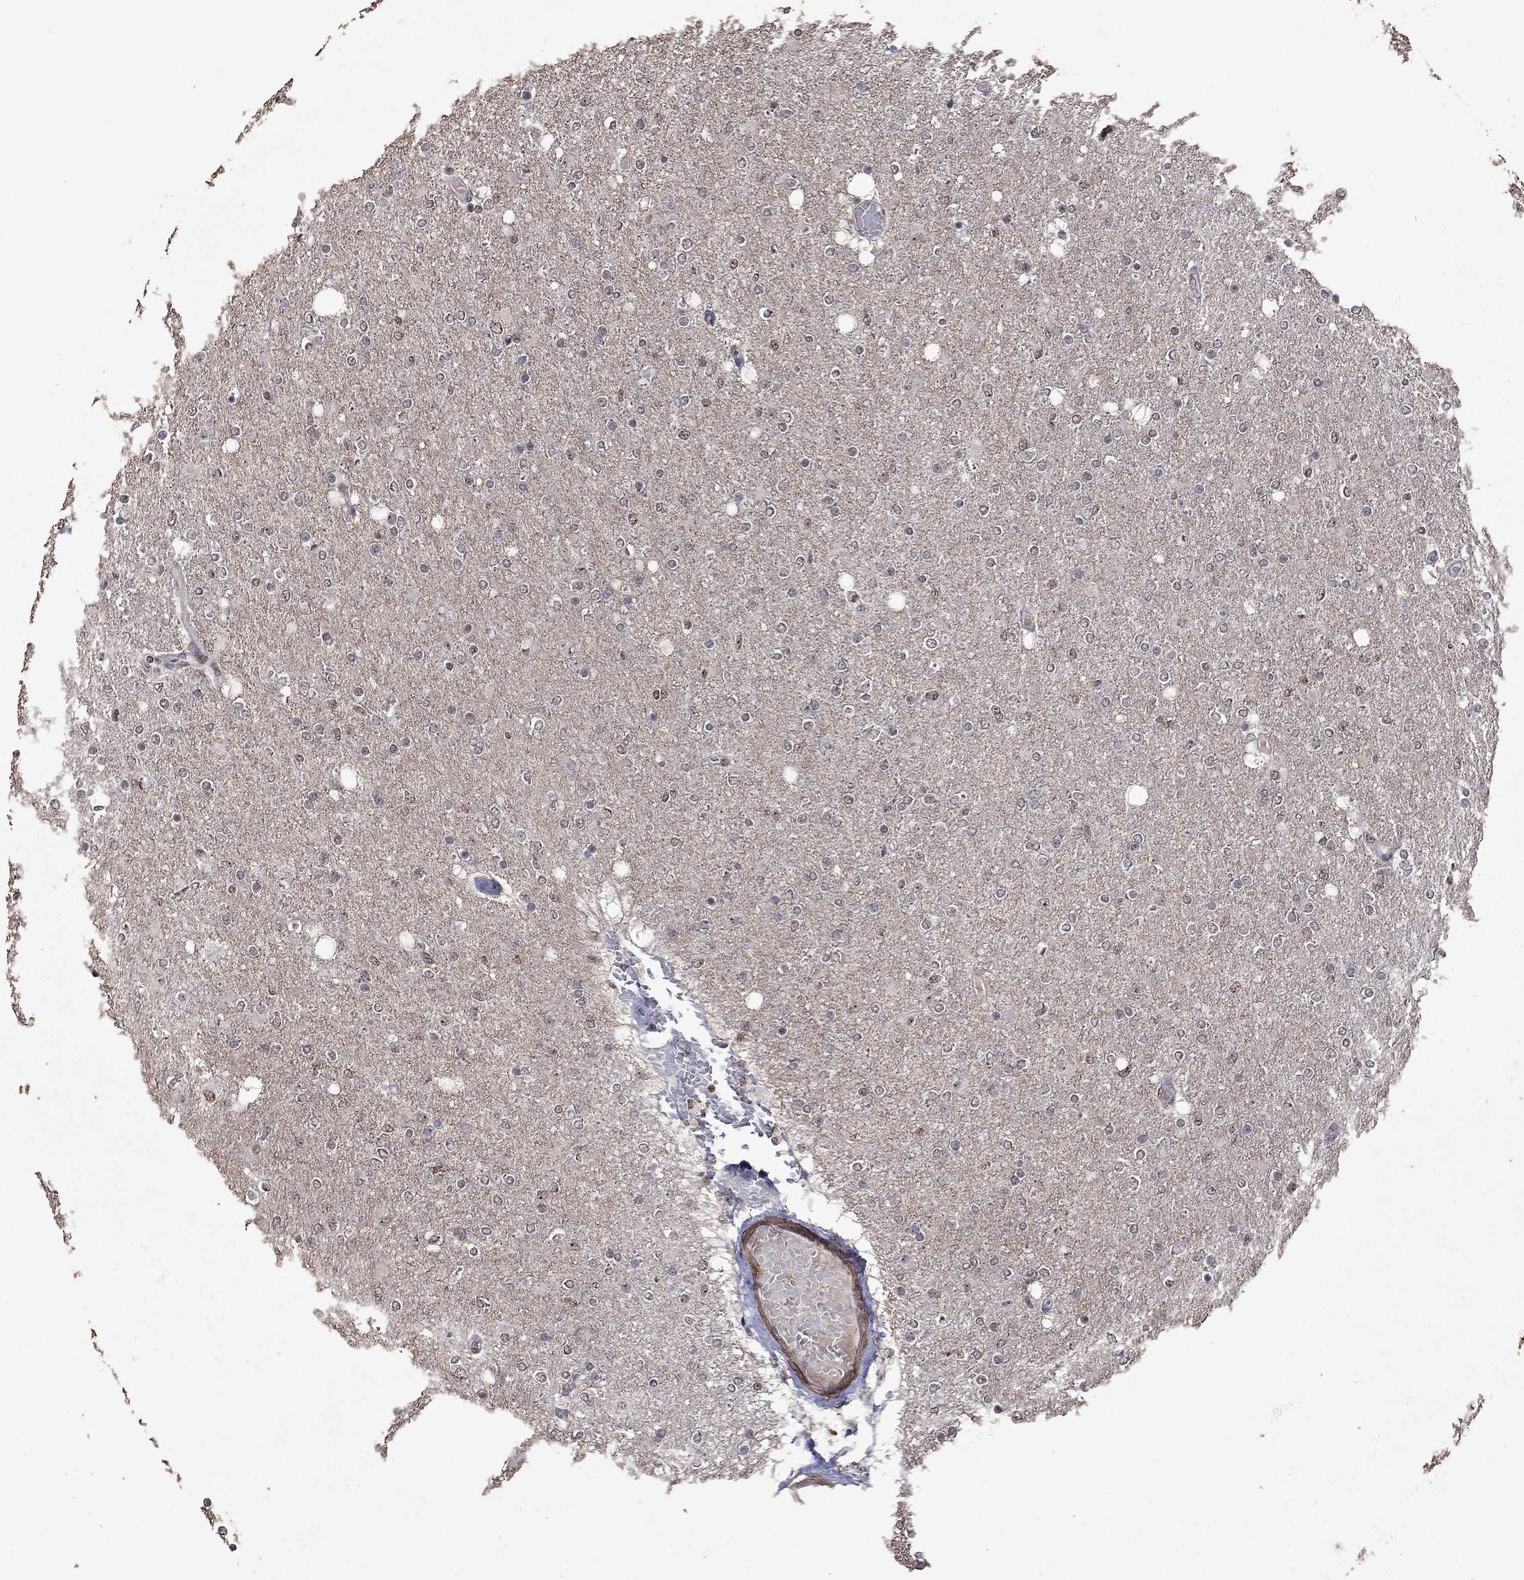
{"staining": {"intensity": "negative", "quantity": "none", "location": "none"}, "tissue": "glioma", "cell_type": "Tumor cells", "image_type": "cancer", "snomed": [{"axis": "morphology", "description": "Glioma, malignant, High grade"}, {"axis": "topography", "description": "Cerebral cortex"}], "caption": "Tumor cells are negative for brown protein staining in malignant glioma (high-grade).", "gene": "SPOUT1", "patient": {"sex": "male", "age": 70}}